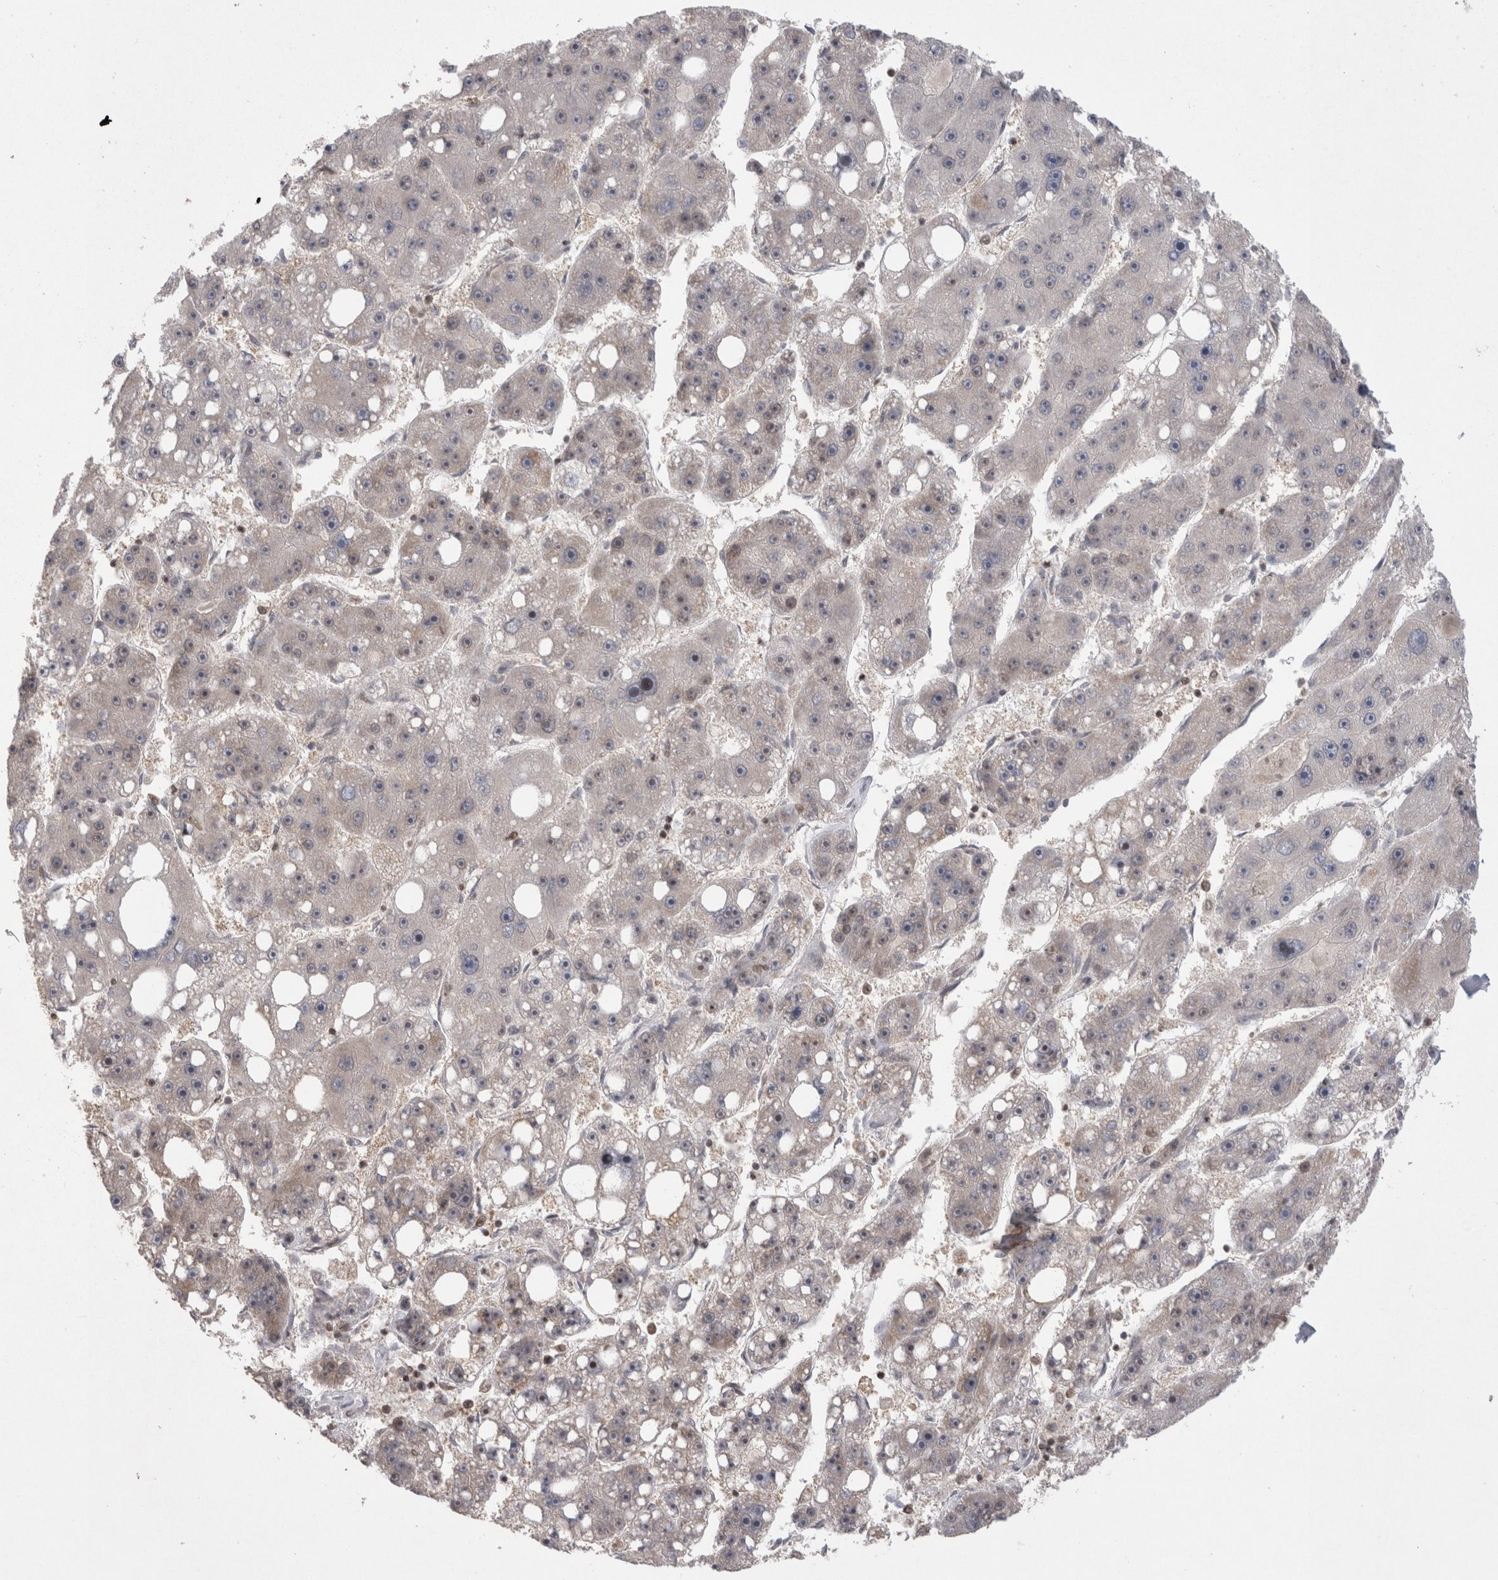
{"staining": {"intensity": "negative", "quantity": "none", "location": "none"}, "tissue": "liver cancer", "cell_type": "Tumor cells", "image_type": "cancer", "snomed": [{"axis": "morphology", "description": "Carcinoma, Hepatocellular, NOS"}, {"axis": "topography", "description": "Liver"}], "caption": "Immunohistochemistry of hepatocellular carcinoma (liver) displays no expression in tumor cells.", "gene": "DARS2", "patient": {"sex": "female", "age": 61}}